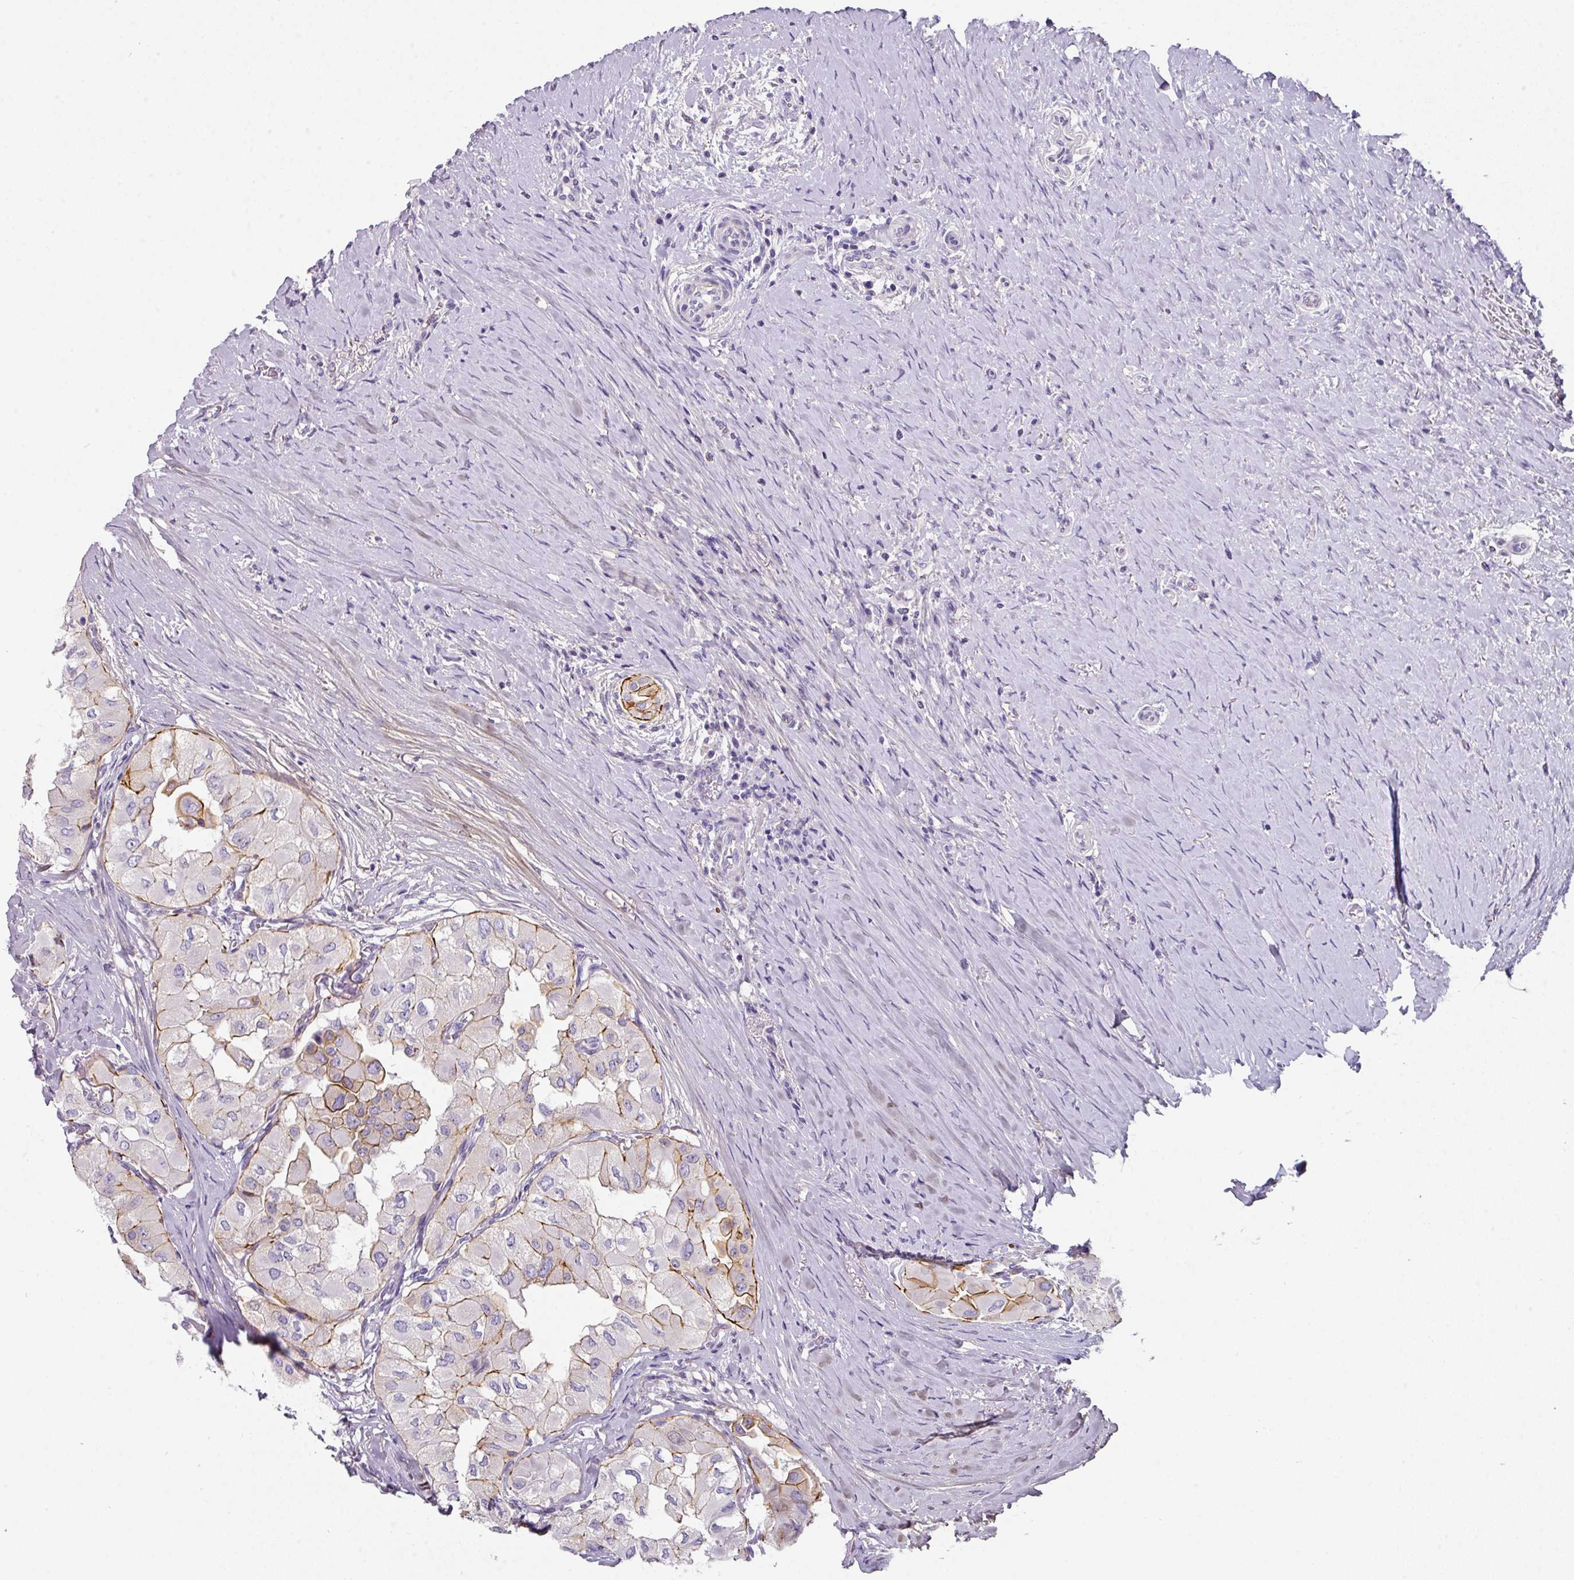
{"staining": {"intensity": "moderate", "quantity": "25%-75%", "location": "cytoplasmic/membranous"}, "tissue": "thyroid cancer", "cell_type": "Tumor cells", "image_type": "cancer", "snomed": [{"axis": "morphology", "description": "Papillary adenocarcinoma, NOS"}, {"axis": "topography", "description": "Thyroid gland"}], "caption": "Tumor cells display medium levels of moderate cytoplasmic/membranous expression in approximately 25%-75% of cells in papillary adenocarcinoma (thyroid). The protein is stained brown, and the nuclei are stained in blue (DAB IHC with brightfield microscopy, high magnification).", "gene": "ANKRD29", "patient": {"sex": "female", "age": 59}}